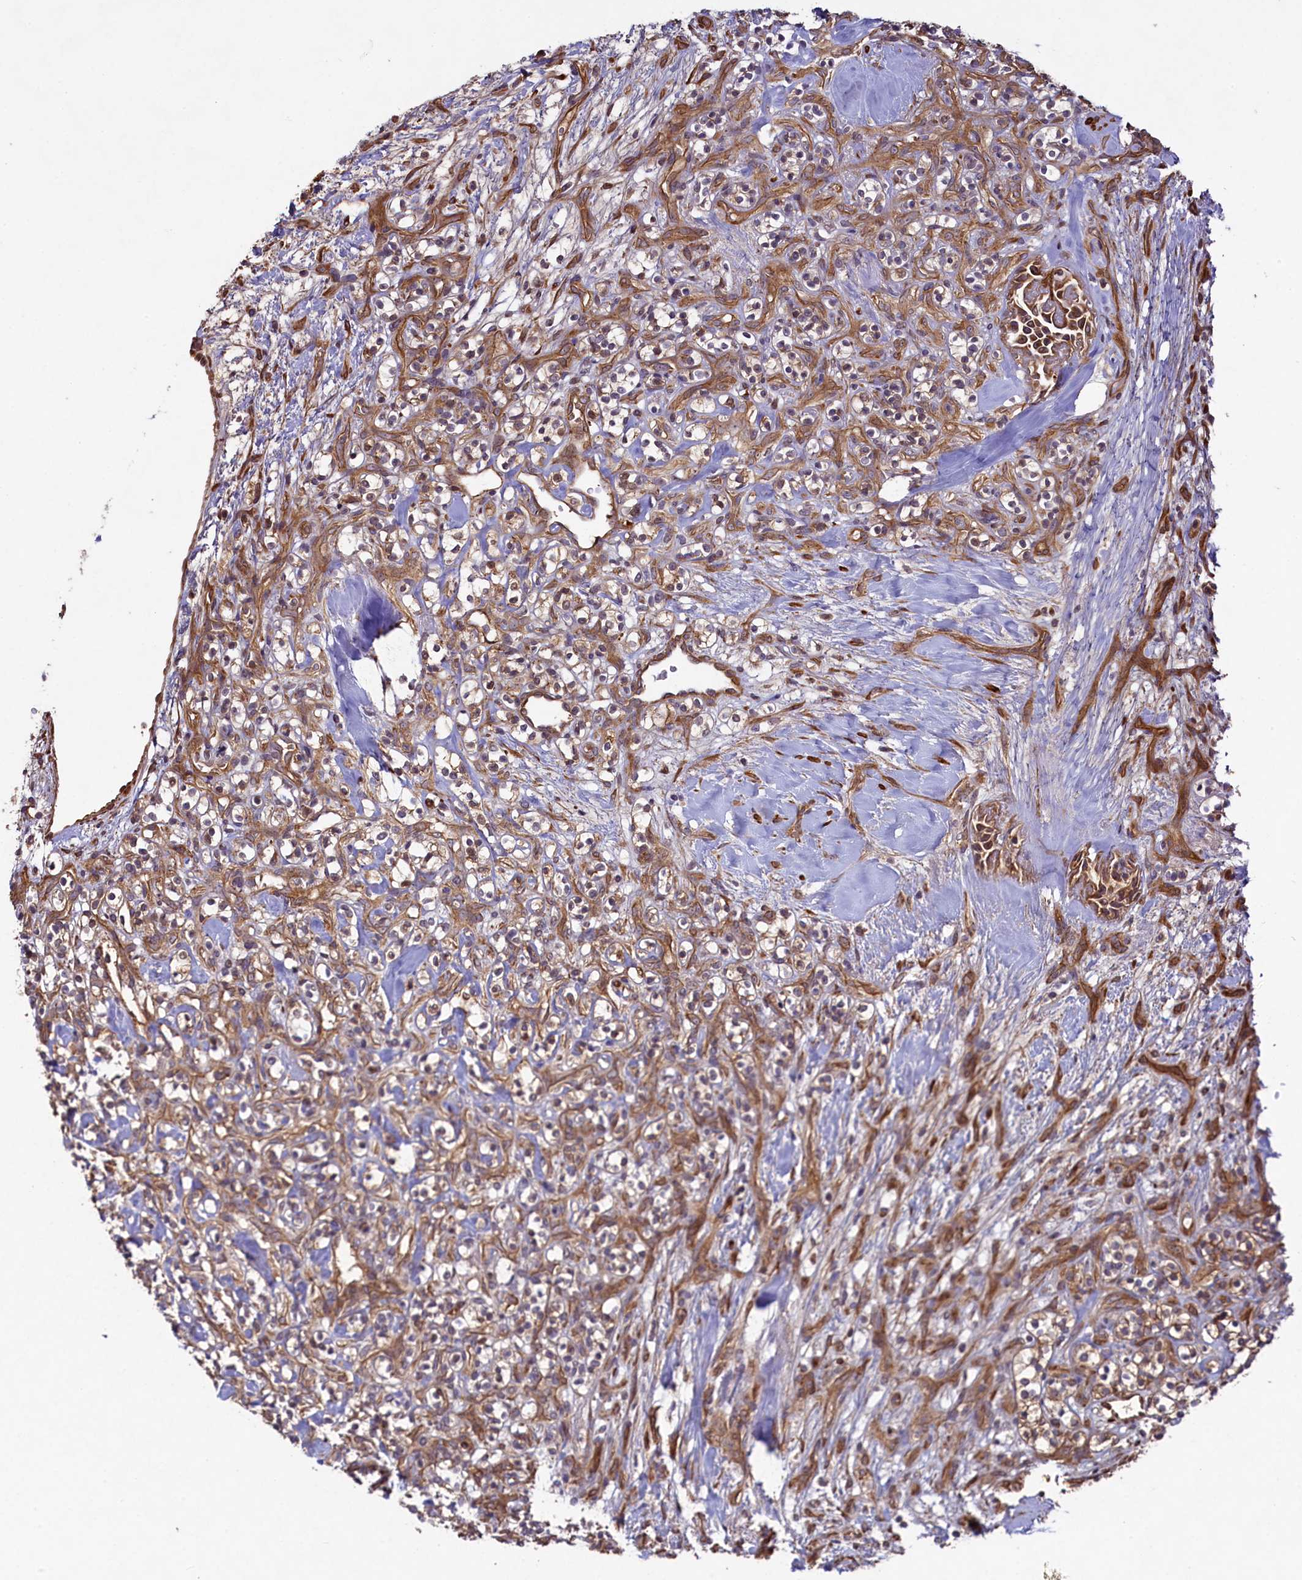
{"staining": {"intensity": "negative", "quantity": "none", "location": "none"}, "tissue": "renal cancer", "cell_type": "Tumor cells", "image_type": "cancer", "snomed": [{"axis": "morphology", "description": "Adenocarcinoma, NOS"}, {"axis": "topography", "description": "Kidney"}], "caption": "Tumor cells are negative for brown protein staining in renal adenocarcinoma. (Immunohistochemistry (ihc), brightfield microscopy, high magnification).", "gene": "CCDC102A", "patient": {"sex": "male", "age": 77}}